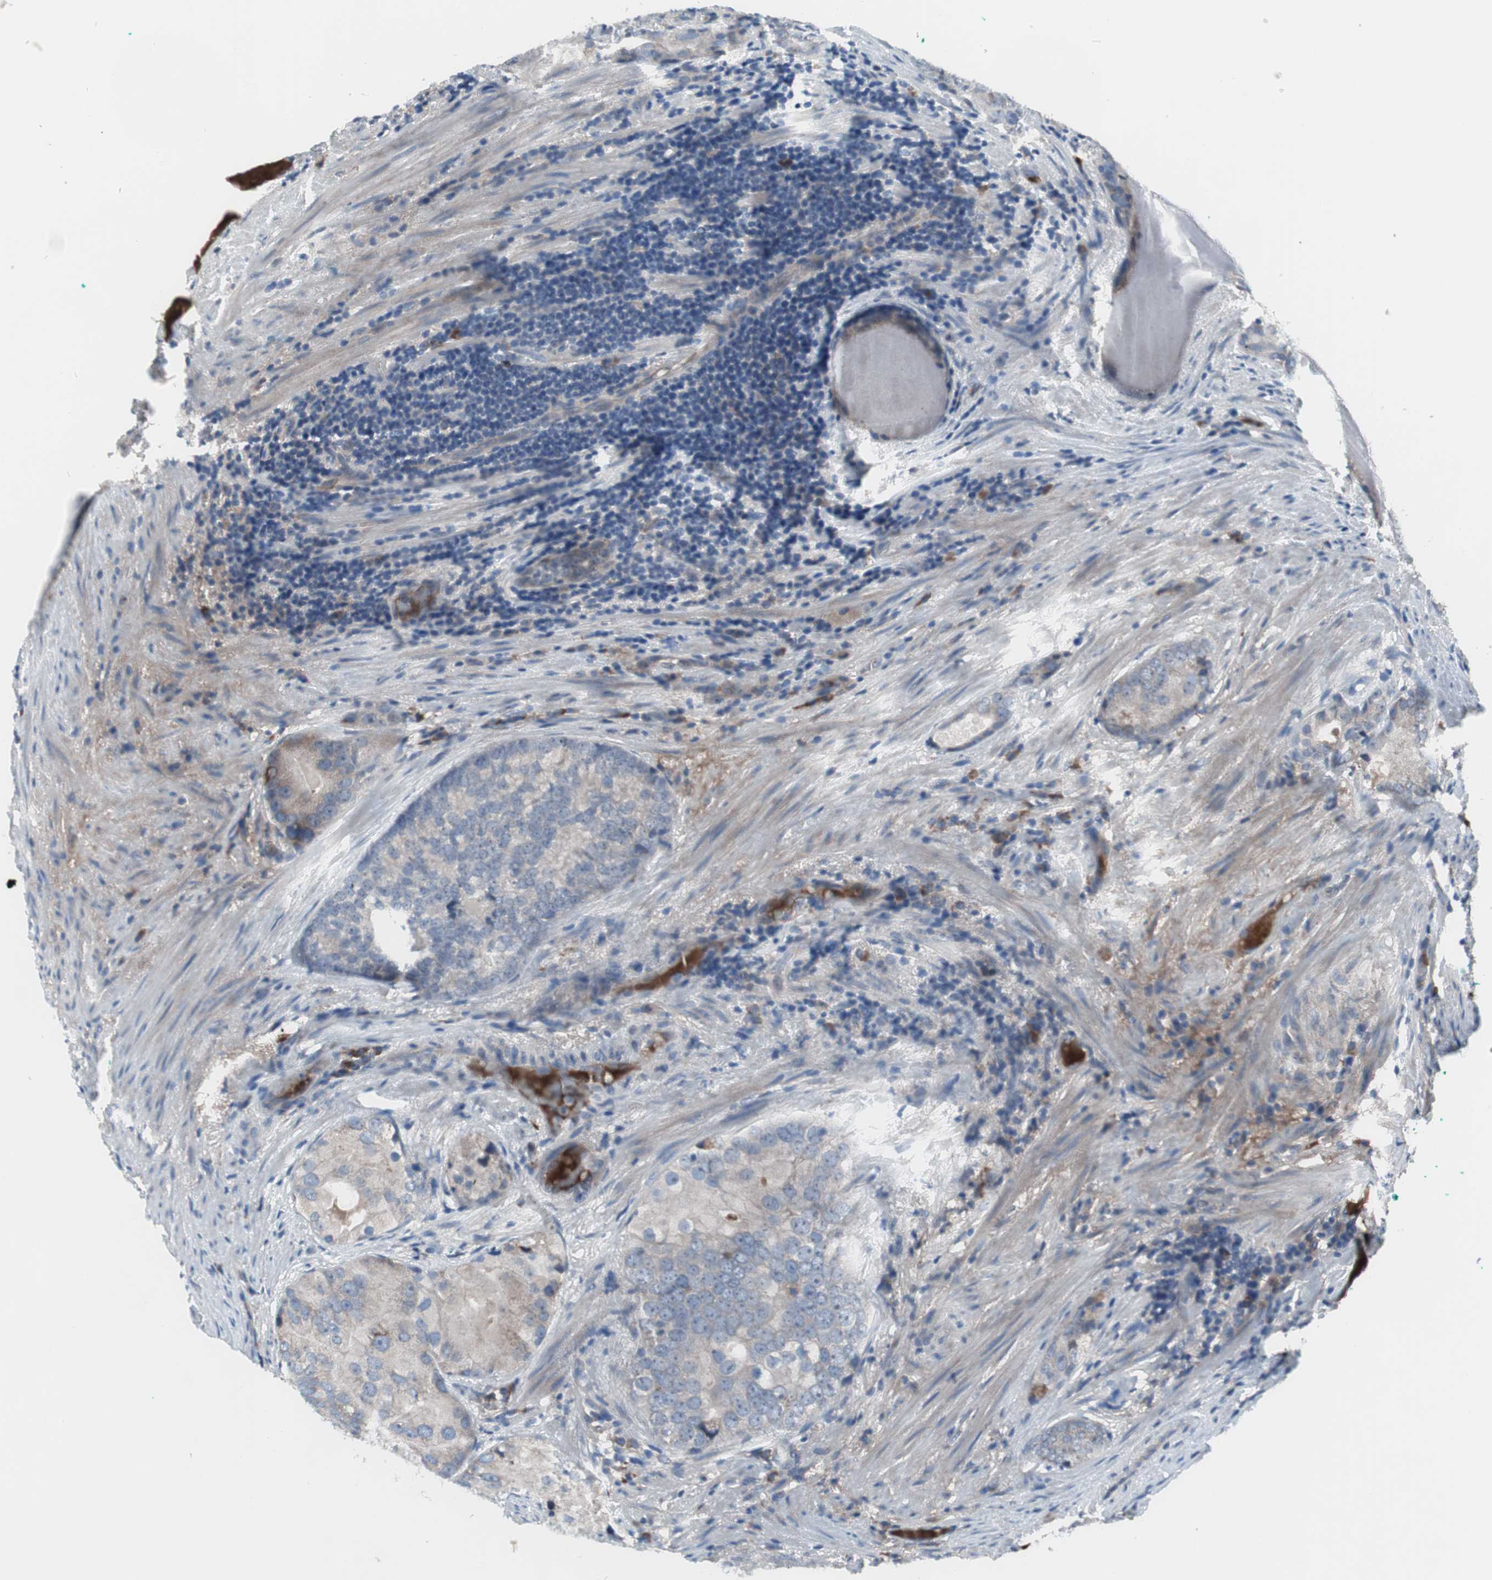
{"staining": {"intensity": "negative", "quantity": "none", "location": "none"}, "tissue": "prostate cancer", "cell_type": "Tumor cells", "image_type": "cancer", "snomed": [{"axis": "morphology", "description": "Adenocarcinoma, High grade"}, {"axis": "topography", "description": "Prostate"}], "caption": "Human prostate high-grade adenocarcinoma stained for a protein using IHC exhibits no staining in tumor cells.", "gene": "KANSL1", "patient": {"sex": "male", "age": 66}}